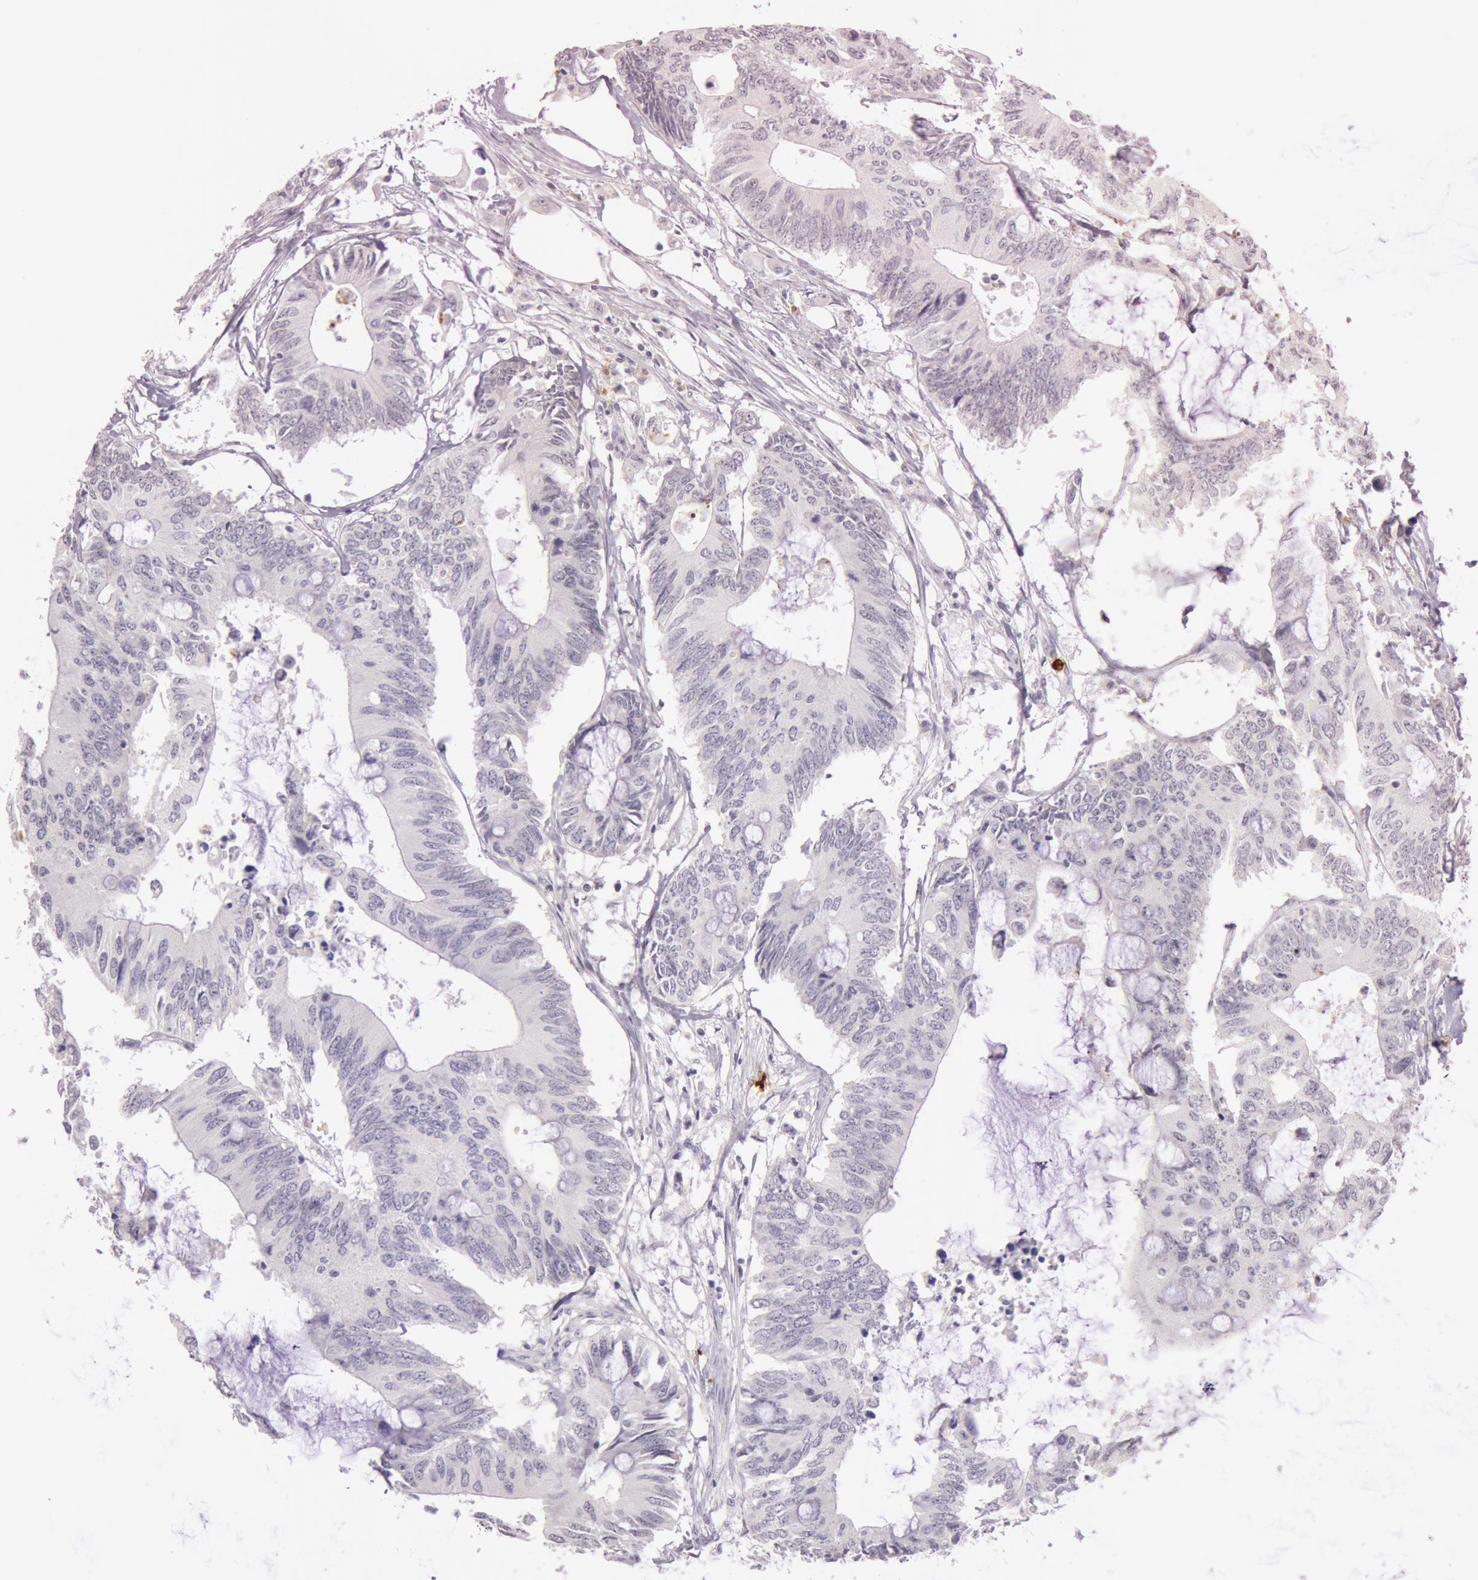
{"staining": {"intensity": "negative", "quantity": "none", "location": "none"}, "tissue": "colorectal cancer", "cell_type": "Tumor cells", "image_type": "cancer", "snomed": [{"axis": "morphology", "description": "Adenocarcinoma, NOS"}, {"axis": "topography", "description": "Colon"}], "caption": "Tumor cells are negative for protein expression in human adenocarcinoma (colorectal). (Immunohistochemistry, brightfield microscopy, high magnification).", "gene": "KDM6A", "patient": {"sex": "male", "age": 71}}